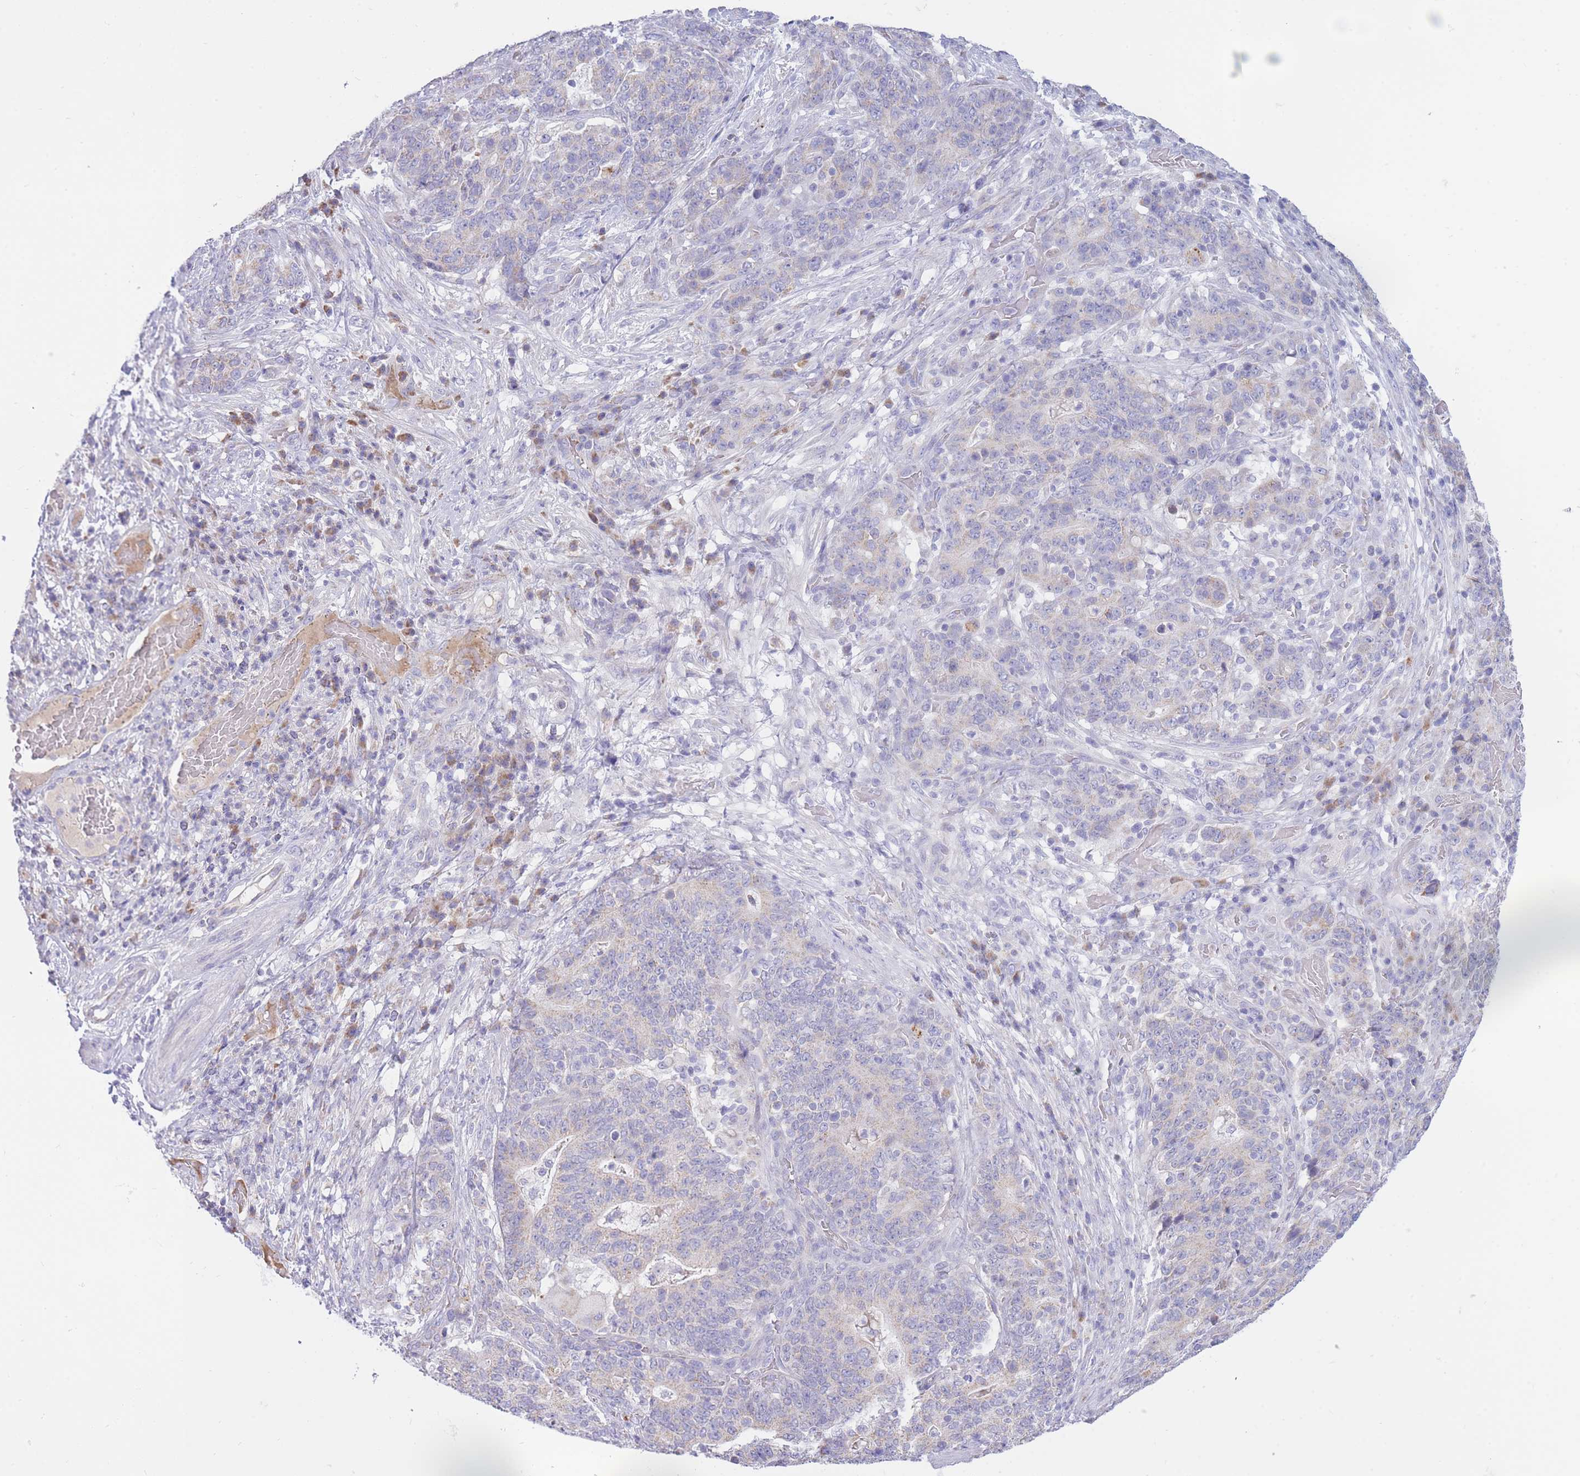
{"staining": {"intensity": "negative", "quantity": "none", "location": "none"}, "tissue": "stomach cancer", "cell_type": "Tumor cells", "image_type": "cancer", "snomed": [{"axis": "morphology", "description": "Normal tissue, NOS"}, {"axis": "morphology", "description": "Adenocarcinoma, NOS"}, {"axis": "topography", "description": "Stomach"}], "caption": "An immunohistochemistry (IHC) histopathology image of stomach cancer (adenocarcinoma) is shown. There is no staining in tumor cells of stomach cancer (adenocarcinoma).", "gene": "NANP", "patient": {"sex": "female", "age": 64}}